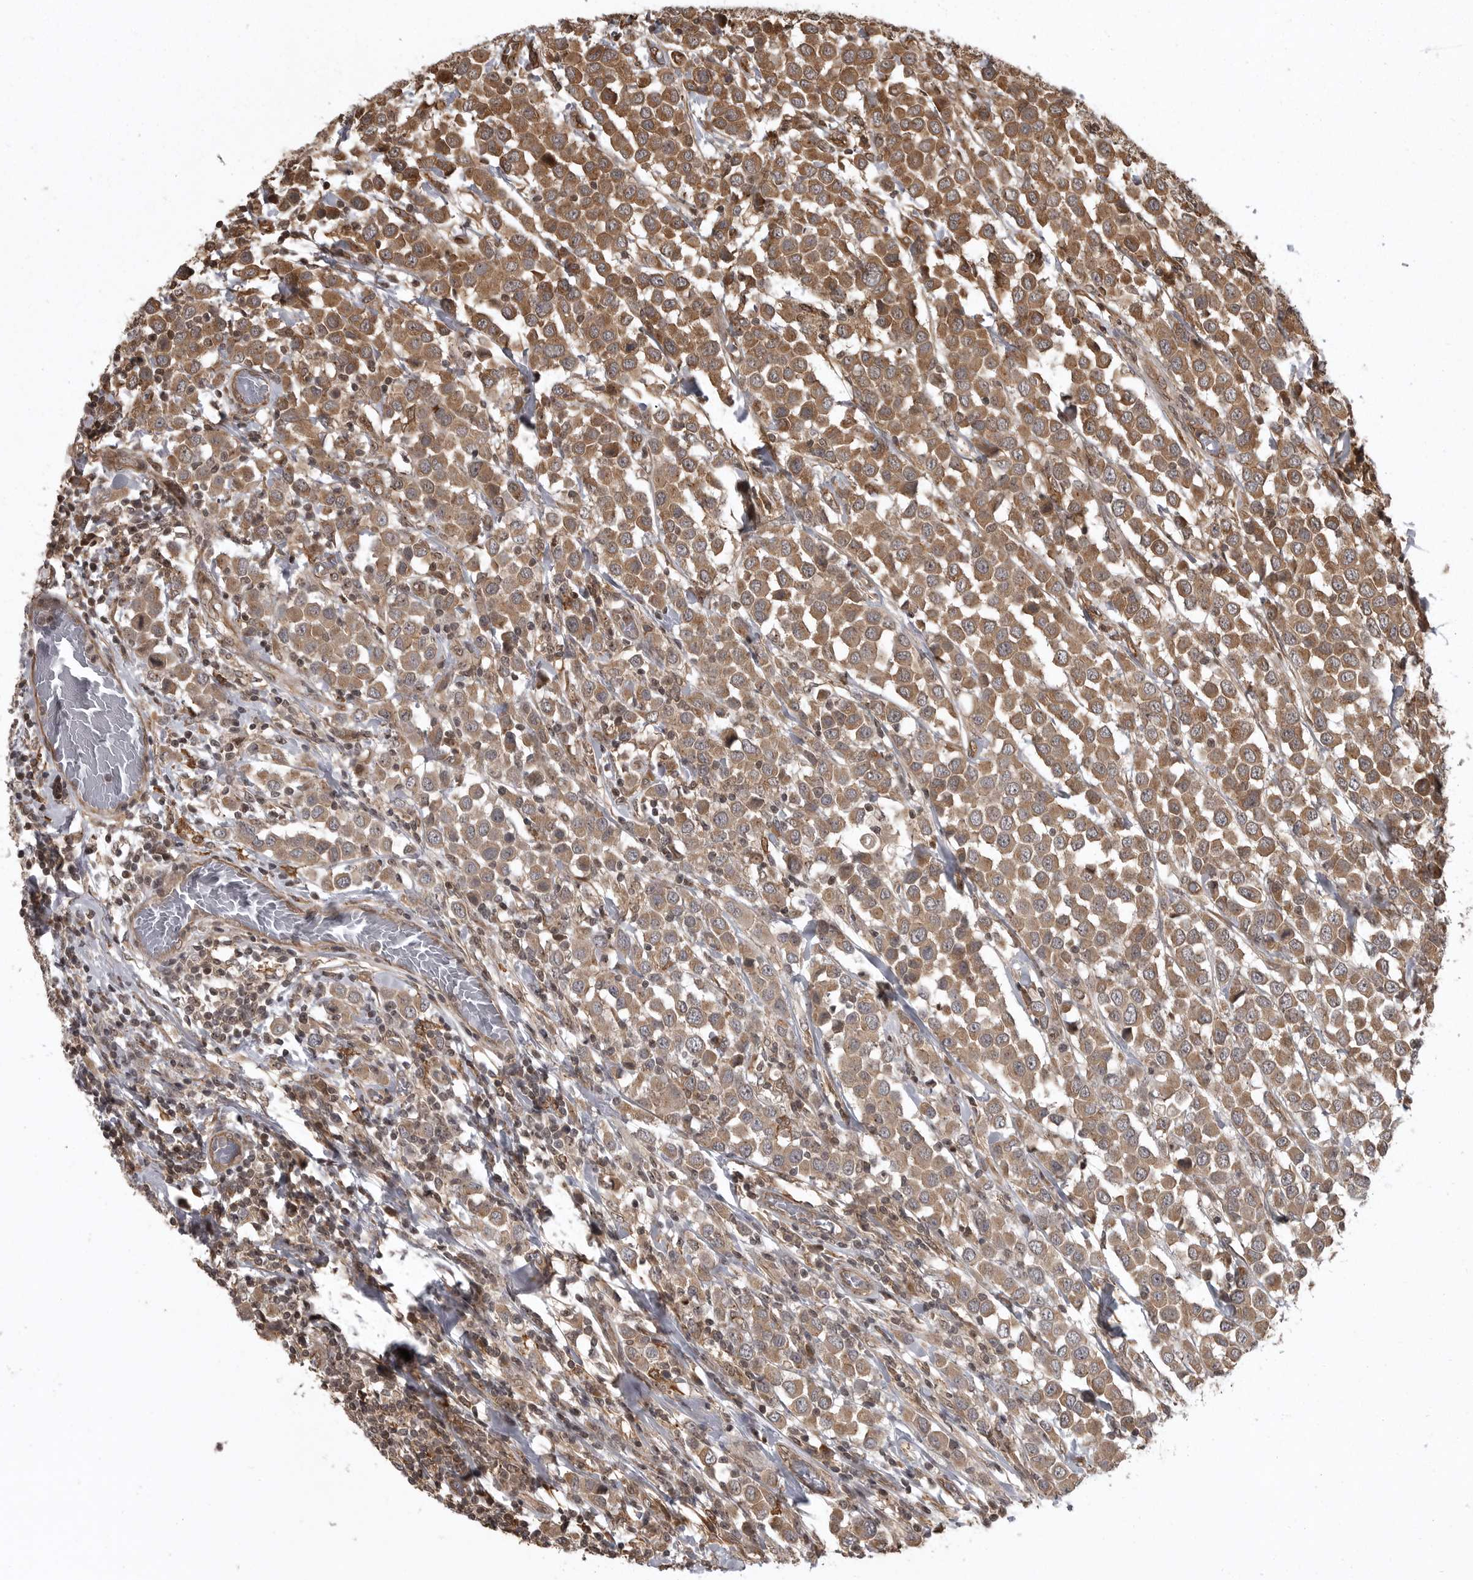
{"staining": {"intensity": "moderate", "quantity": ">75%", "location": "cytoplasmic/membranous"}, "tissue": "breast cancer", "cell_type": "Tumor cells", "image_type": "cancer", "snomed": [{"axis": "morphology", "description": "Duct carcinoma"}, {"axis": "topography", "description": "Breast"}], "caption": "Immunohistochemical staining of human infiltrating ductal carcinoma (breast) shows moderate cytoplasmic/membranous protein staining in approximately >75% of tumor cells. (IHC, brightfield microscopy, high magnification).", "gene": "DNAJC8", "patient": {"sex": "female", "age": 61}}